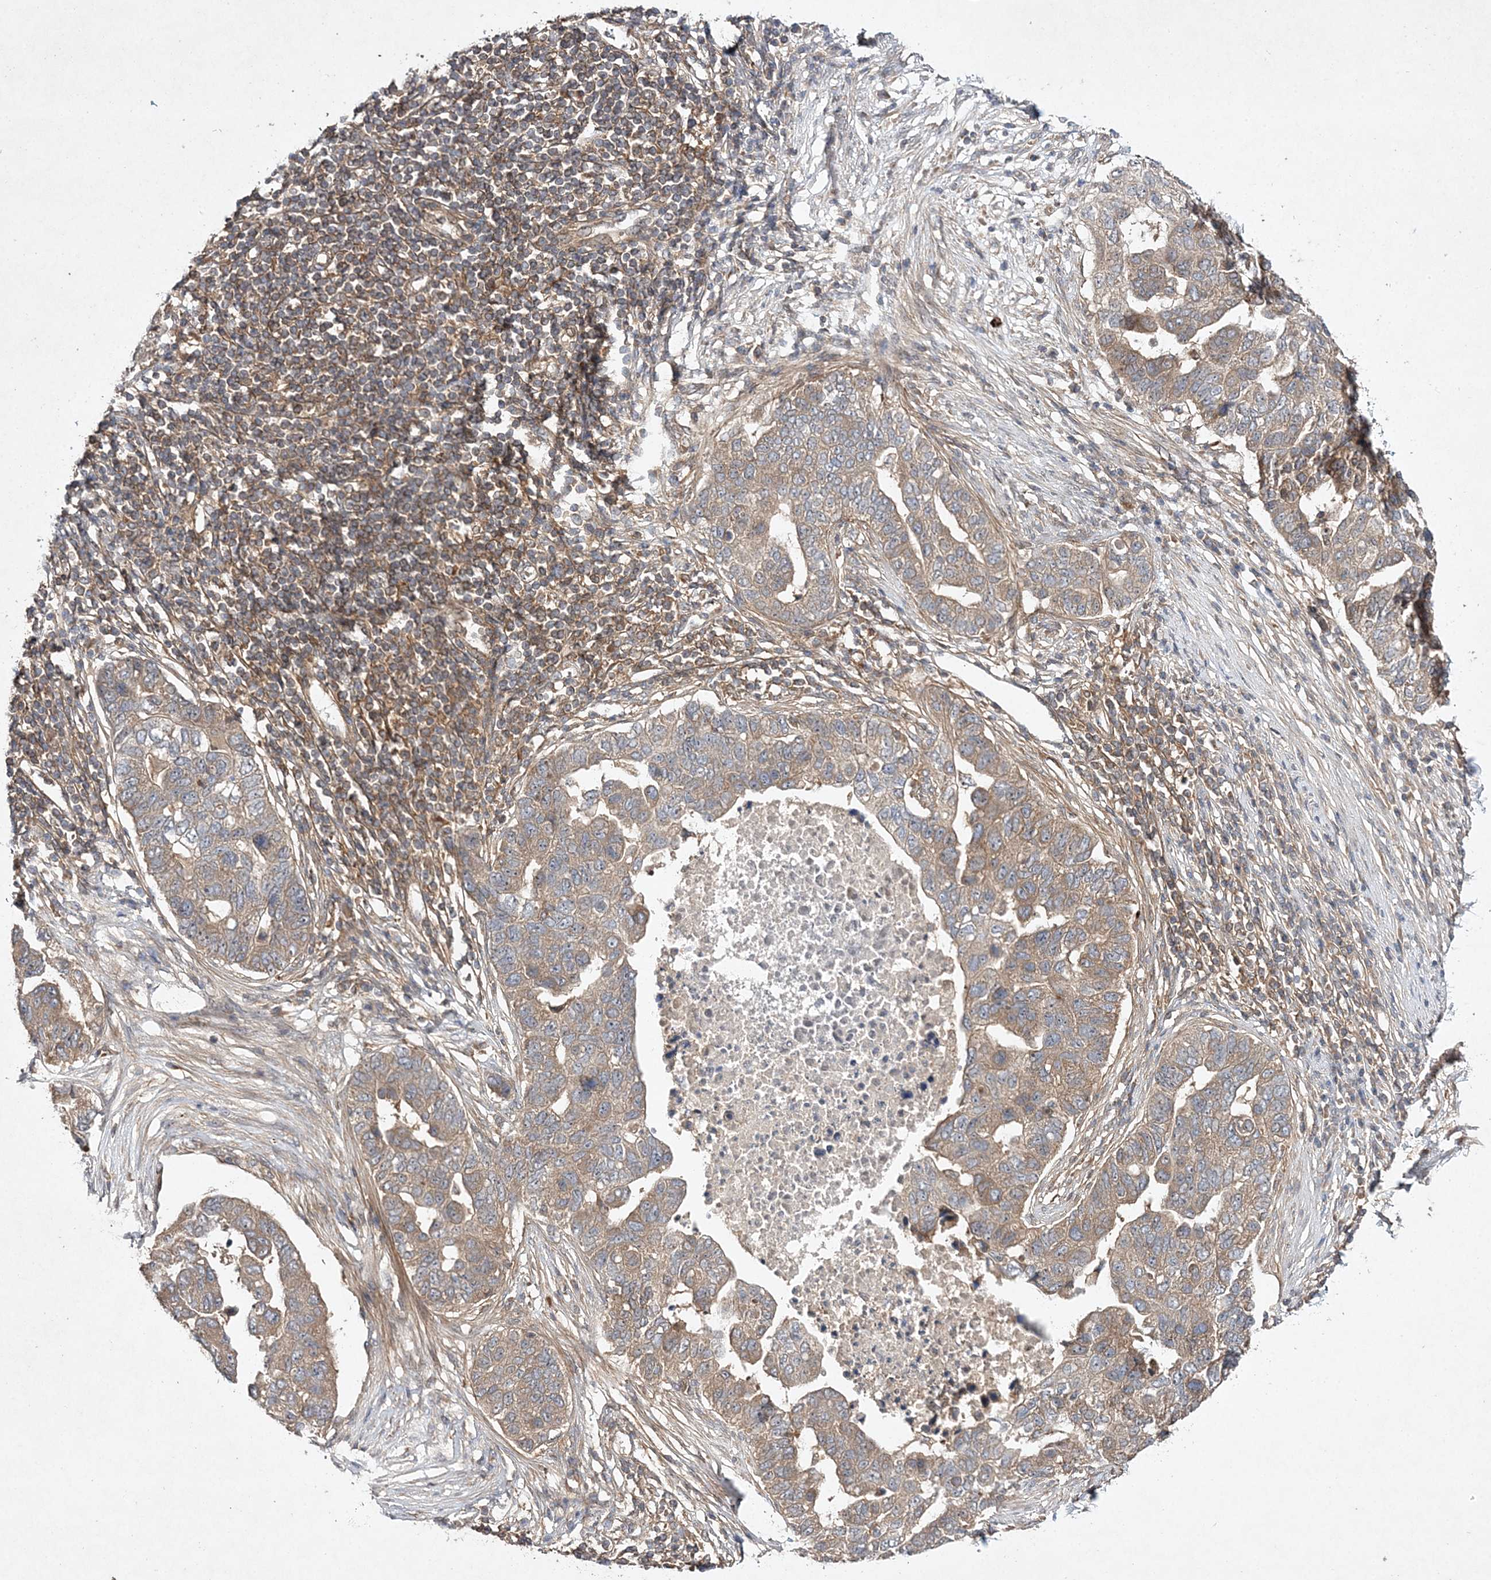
{"staining": {"intensity": "weak", "quantity": "25%-75%", "location": "cytoplasmic/membranous"}, "tissue": "pancreatic cancer", "cell_type": "Tumor cells", "image_type": "cancer", "snomed": [{"axis": "morphology", "description": "Adenocarcinoma, NOS"}, {"axis": "topography", "description": "Pancreas"}], "caption": "Immunohistochemistry histopathology image of neoplastic tissue: human pancreatic cancer (adenocarcinoma) stained using immunohistochemistry (IHC) displays low levels of weak protein expression localized specifically in the cytoplasmic/membranous of tumor cells, appearing as a cytoplasmic/membranous brown color.", "gene": "TMEM9B", "patient": {"sex": "female", "age": 61}}